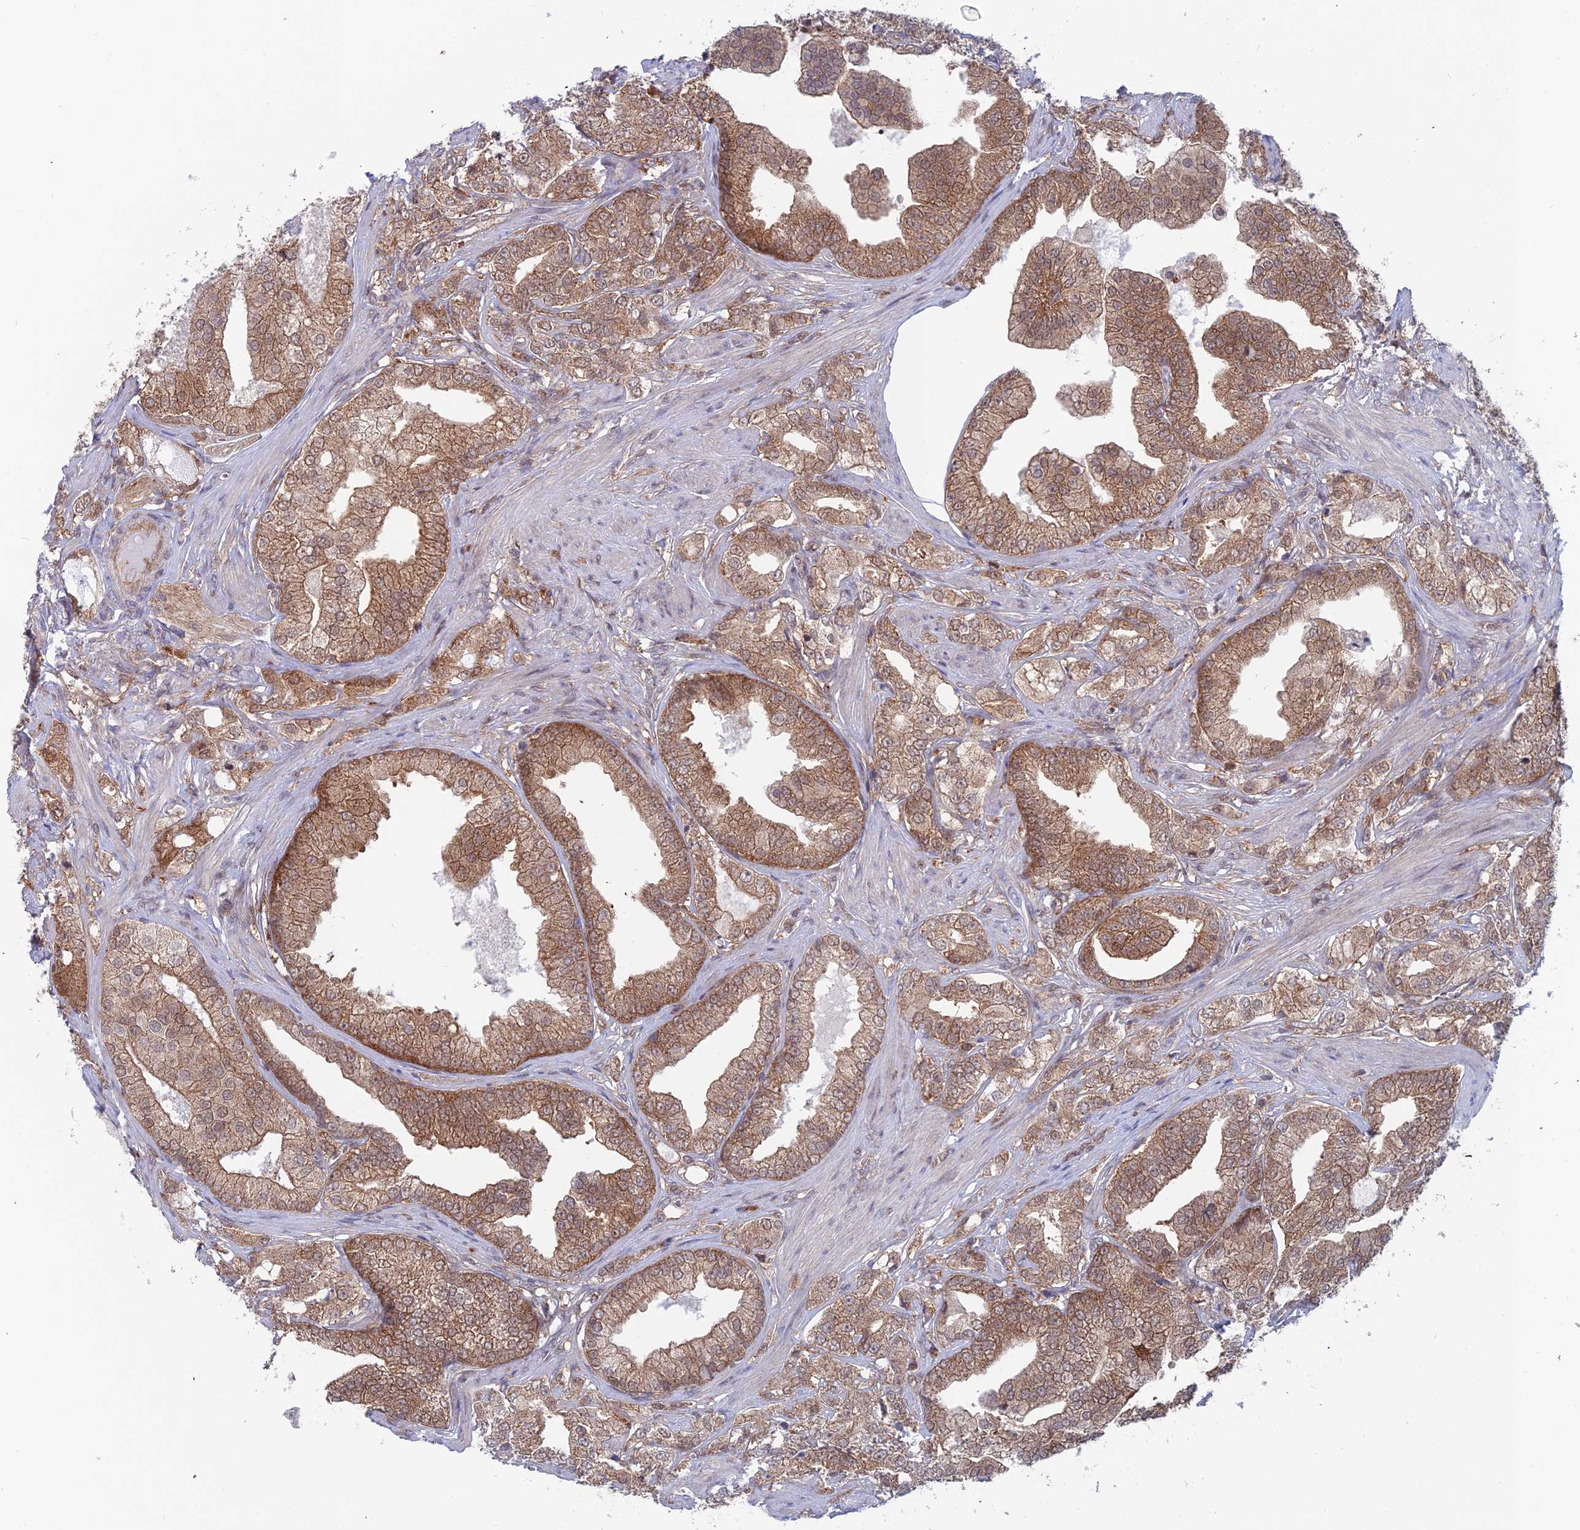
{"staining": {"intensity": "moderate", "quantity": ">75%", "location": "cytoplasmic/membranous,nuclear"}, "tissue": "prostate cancer", "cell_type": "Tumor cells", "image_type": "cancer", "snomed": [{"axis": "morphology", "description": "Adenocarcinoma, High grade"}, {"axis": "topography", "description": "Prostate"}], "caption": "Immunohistochemical staining of prostate cancer exhibits medium levels of moderate cytoplasmic/membranous and nuclear staining in about >75% of tumor cells.", "gene": "IGBP1", "patient": {"sex": "male", "age": 50}}